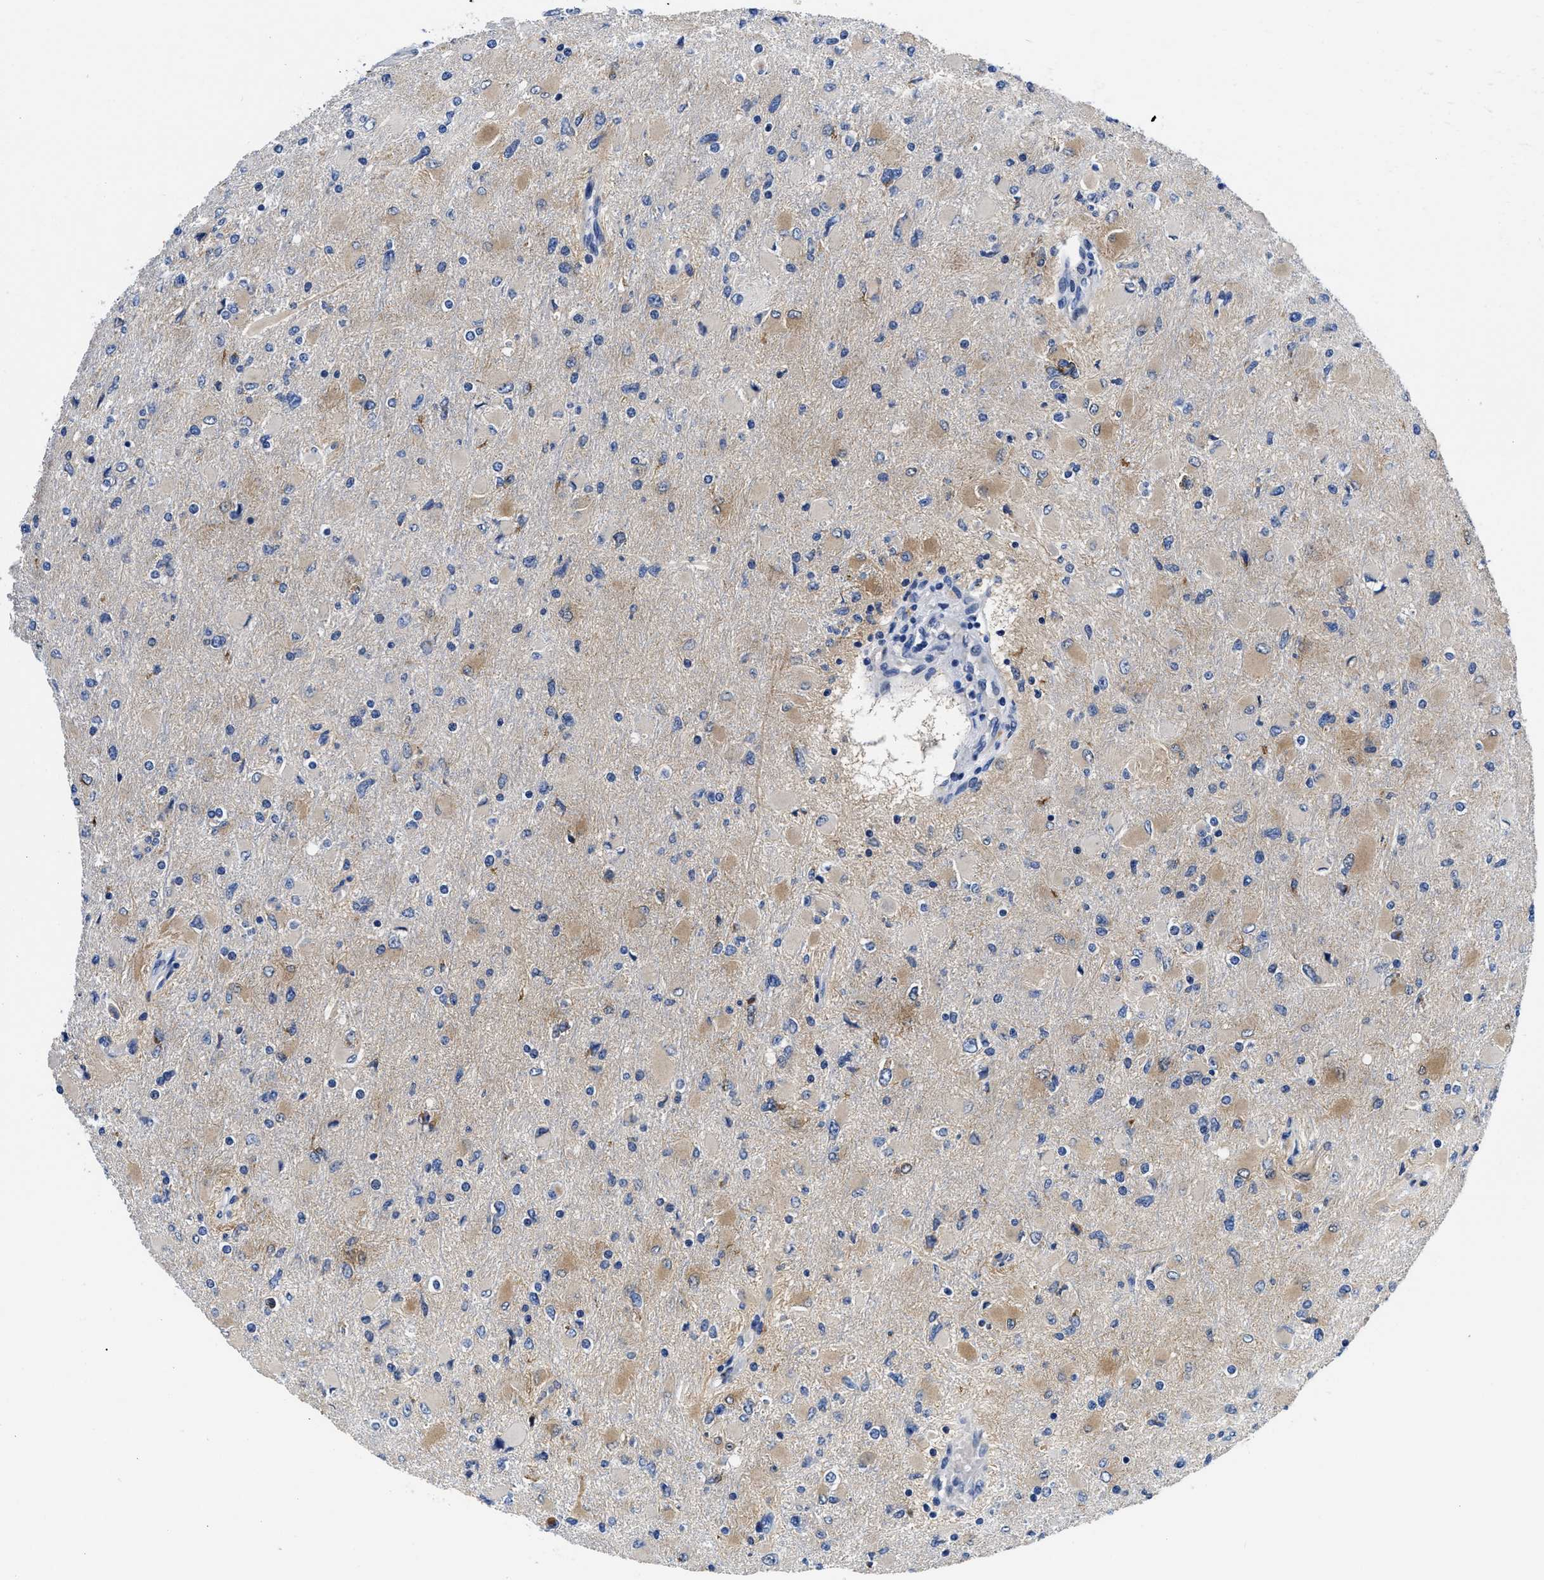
{"staining": {"intensity": "moderate", "quantity": "25%-75%", "location": "cytoplasmic/membranous"}, "tissue": "glioma", "cell_type": "Tumor cells", "image_type": "cancer", "snomed": [{"axis": "morphology", "description": "Glioma, malignant, High grade"}, {"axis": "topography", "description": "Cerebral cortex"}], "caption": "Protein staining shows moderate cytoplasmic/membranous expression in about 25%-75% of tumor cells in glioma.", "gene": "SLC35F1", "patient": {"sex": "female", "age": 36}}